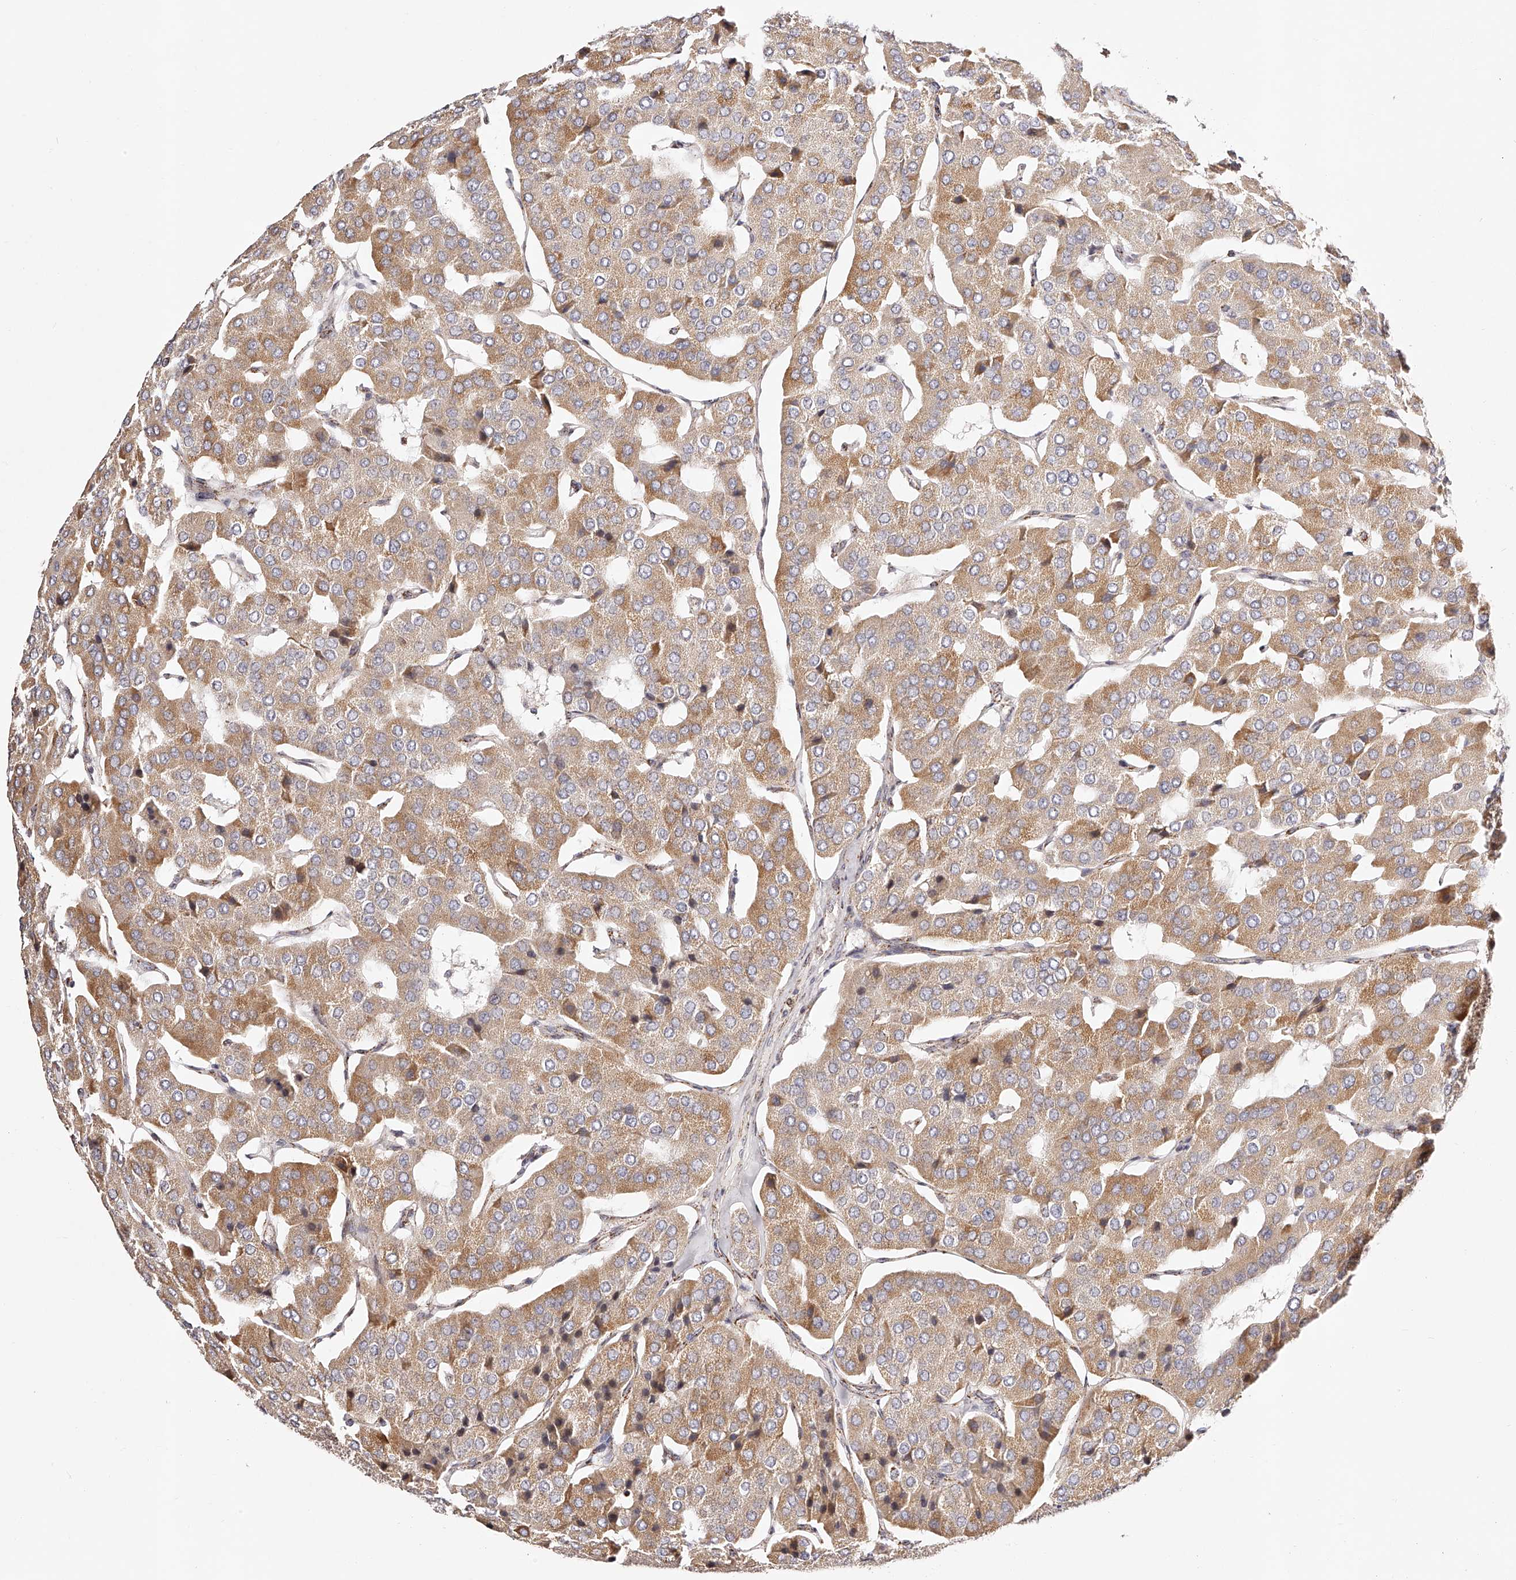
{"staining": {"intensity": "moderate", "quantity": "25%-75%", "location": "cytoplasmic/membranous"}, "tissue": "parathyroid gland", "cell_type": "Glandular cells", "image_type": "normal", "snomed": [{"axis": "morphology", "description": "Normal tissue, NOS"}, {"axis": "morphology", "description": "Adenoma, NOS"}, {"axis": "topography", "description": "Parathyroid gland"}], "caption": "This histopathology image displays normal parathyroid gland stained with immunohistochemistry (IHC) to label a protein in brown. The cytoplasmic/membranous of glandular cells show moderate positivity for the protein. Nuclei are counter-stained blue.", "gene": "NDUFV3", "patient": {"sex": "female", "age": 86}}